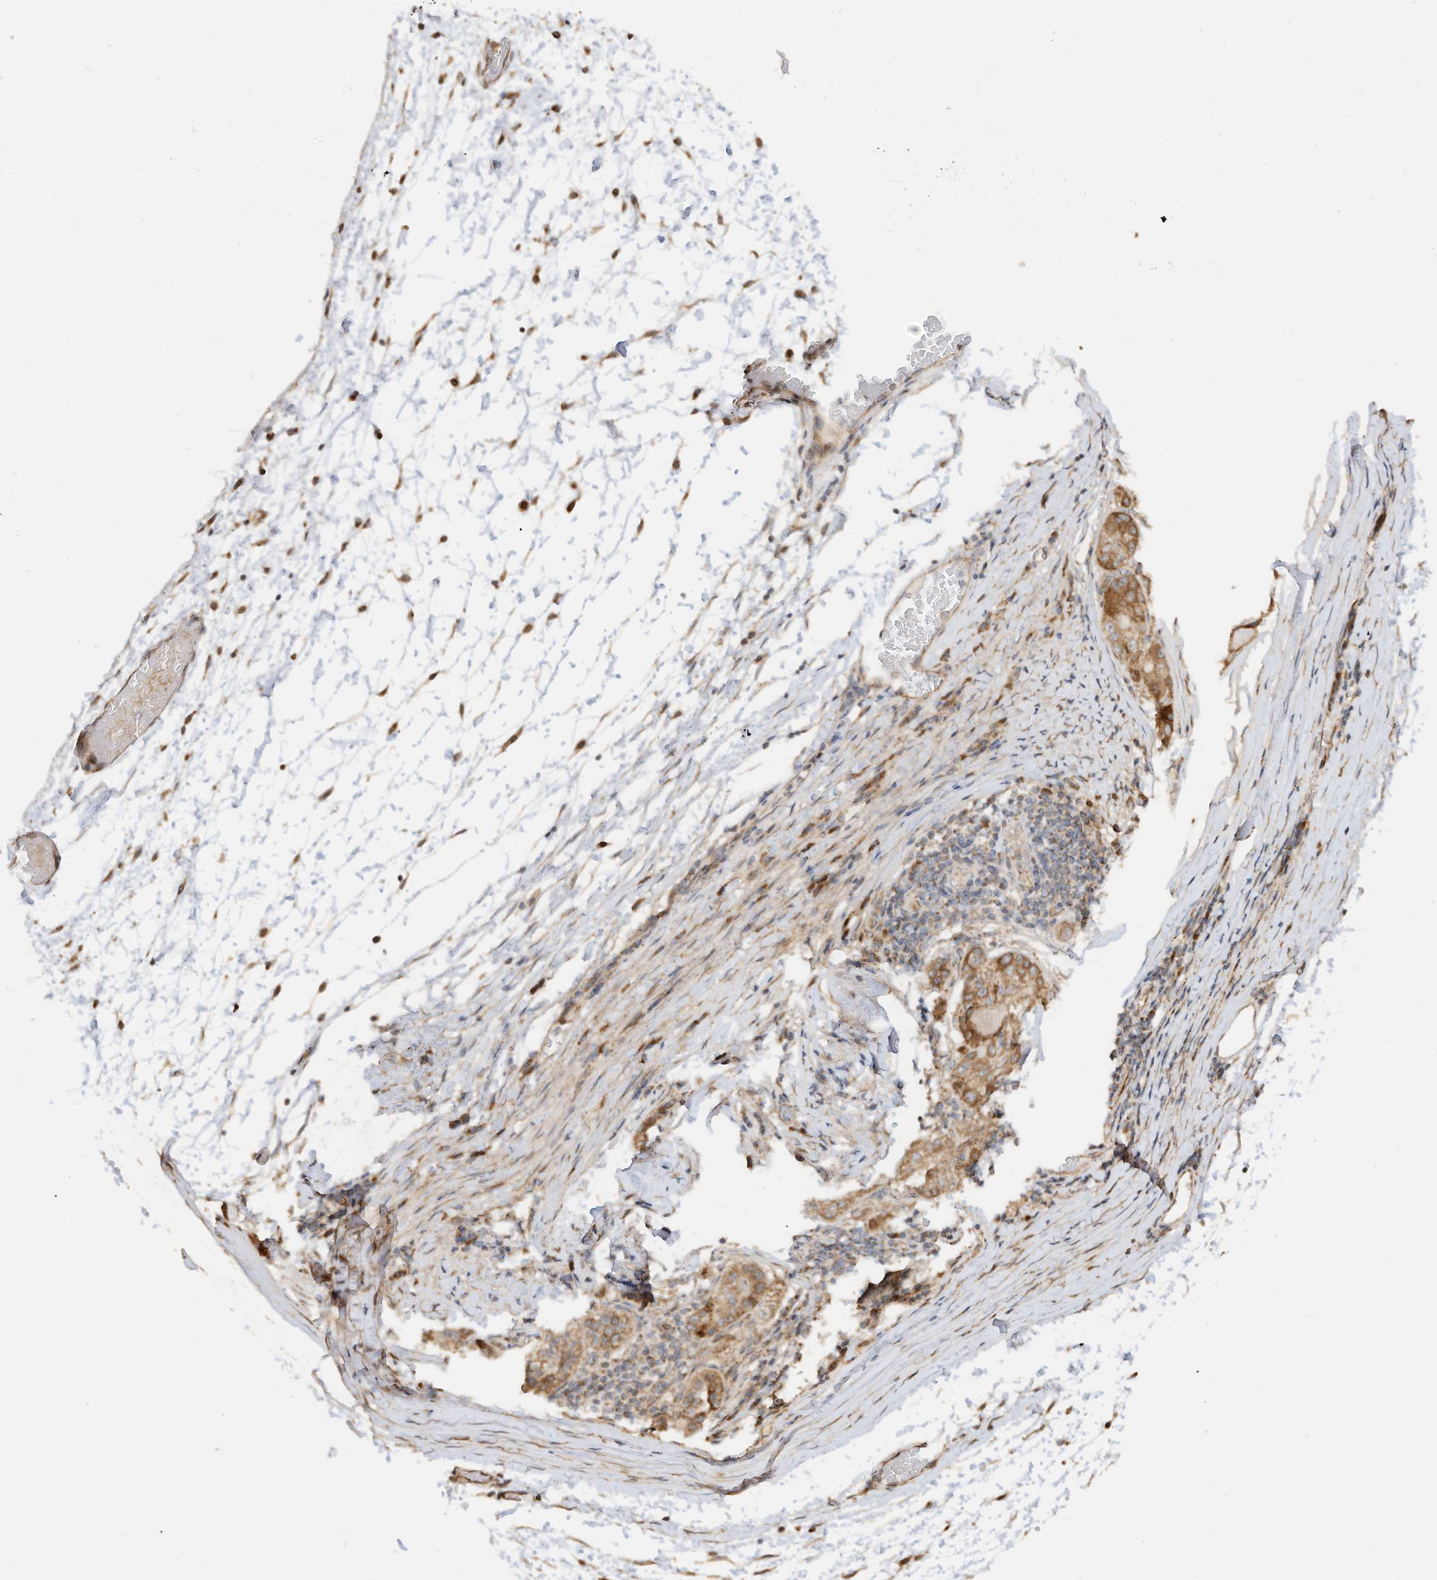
{"staining": {"intensity": "moderate", "quantity": ">75%", "location": "cytoplasmic/membranous"}, "tissue": "liver cancer", "cell_type": "Tumor cells", "image_type": "cancer", "snomed": [{"axis": "morphology", "description": "Carcinoma, Hepatocellular, NOS"}, {"axis": "topography", "description": "Liver"}], "caption": "Immunohistochemical staining of liver cancer shows medium levels of moderate cytoplasmic/membranous protein expression in about >75% of tumor cells. (IHC, brightfield microscopy, high magnification).", "gene": "CAGE1", "patient": {"sex": "male", "age": 80}}